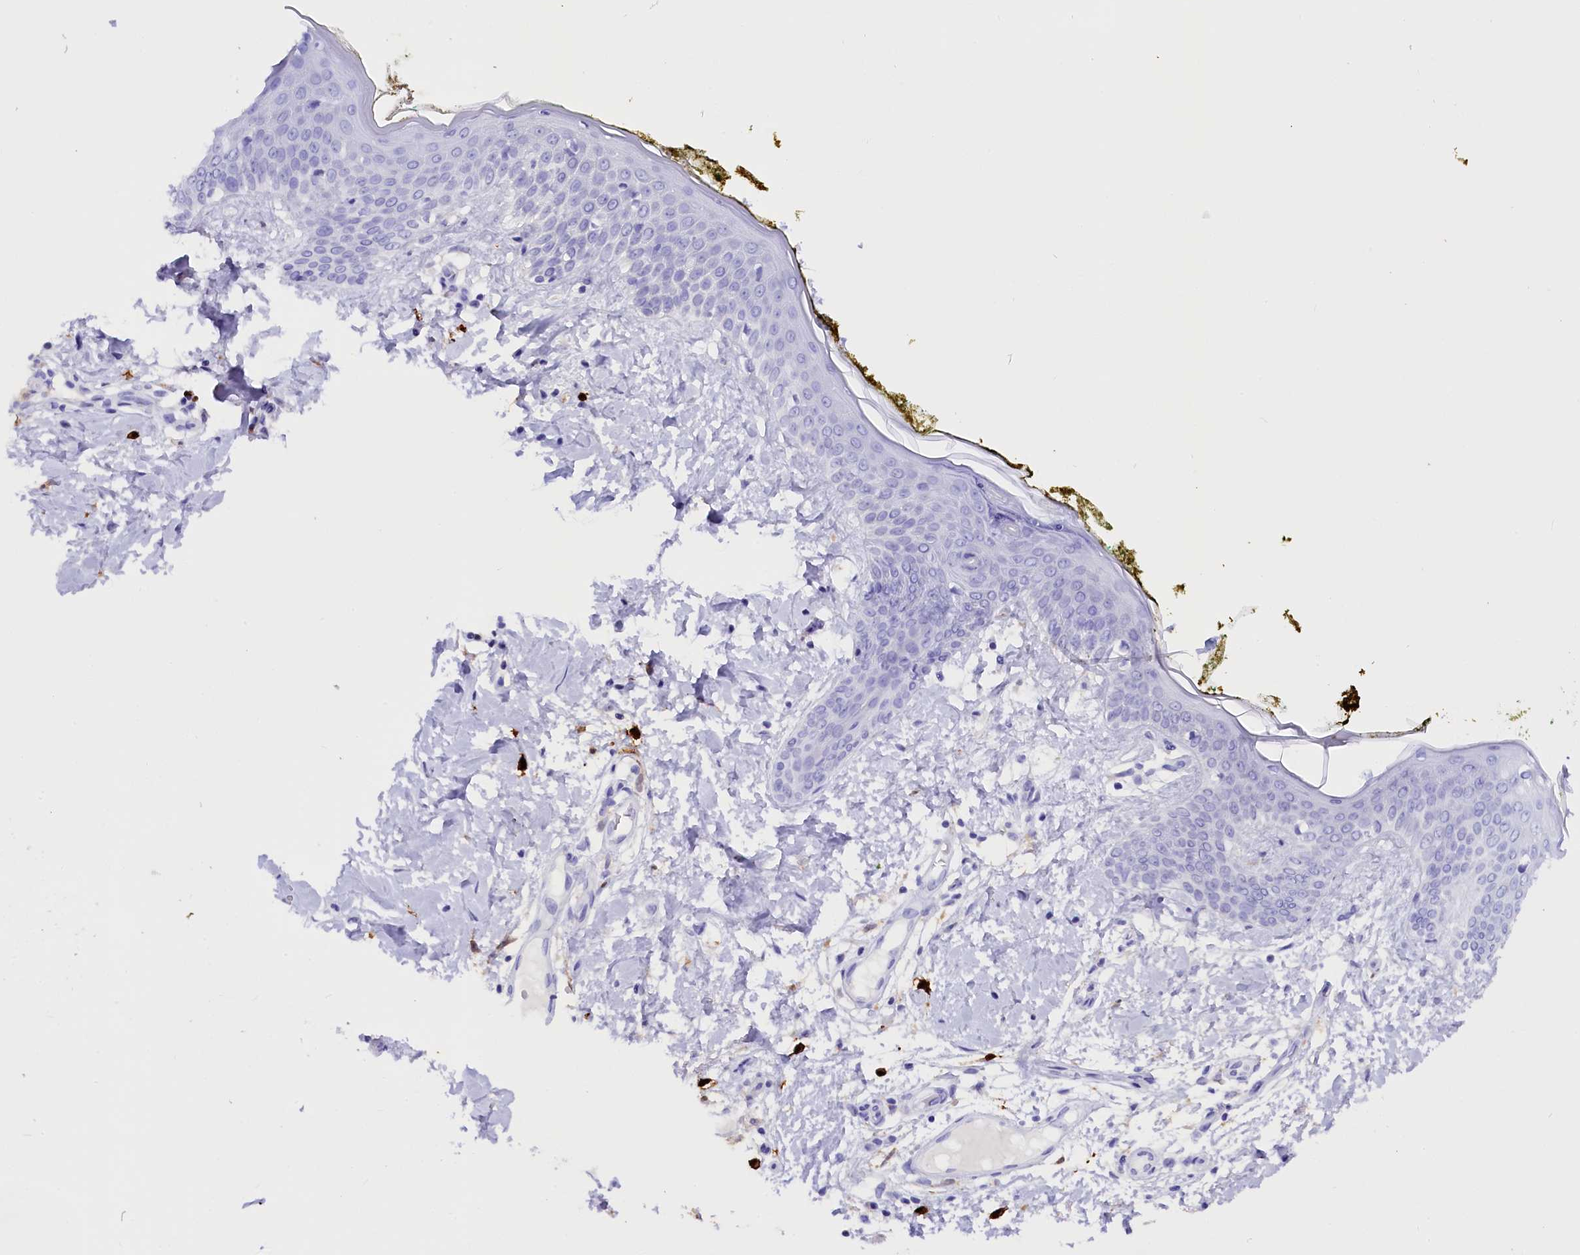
{"staining": {"intensity": "negative", "quantity": "none", "location": "none"}, "tissue": "skin", "cell_type": "Fibroblasts", "image_type": "normal", "snomed": [{"axis": "morphology", "description": "Normal tissue, NOS"}, {"axis": "topography", "description": "Skin"}], "caption": "This is an IHC image of normal skin. There is no staining in fibroblasts.", "gene": "CLC", "patient": {"sex": "female", "age": 34}}